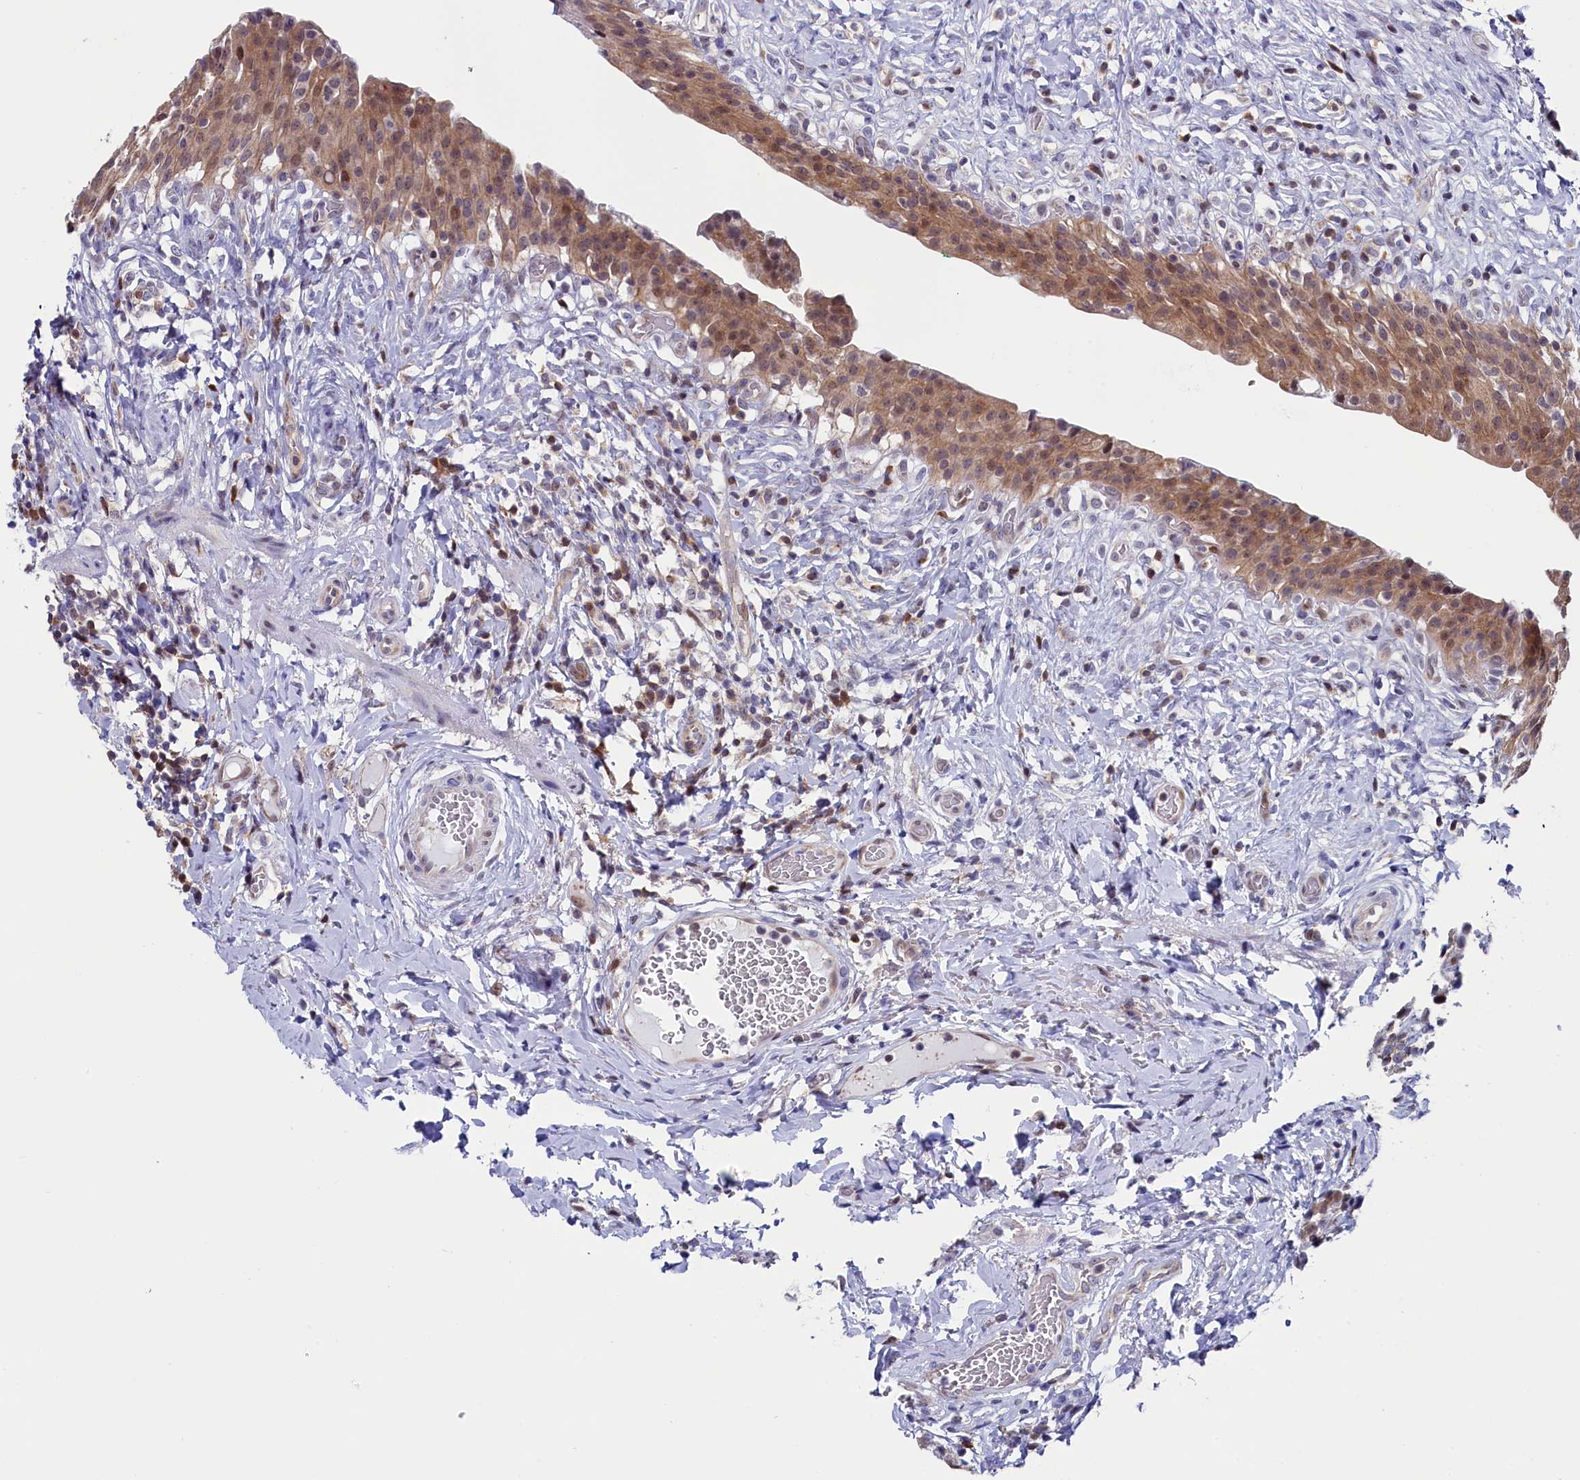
{"staining": {"intensity": "moderate", "quantity": ">75%", "location": "cytoplasmic/membranous,nuclear"}, "tissue": "urinary bladder", "cell_type": "Urothelial cells", "image_type": "normal", "snomed": [{"axis": "morphology", "description": "Normal tissue, NOS"}, {"axis": "morphology", "description": "Inflammation, NOS"}, {"axis": "topography", "description": "Urinary bladder"}], "caption": "Moderate cytoplasmic/membranous,nuclear protein expression is seen in about >75% of urothelial cells in urinary bladder.", "gene": "CIAPIN1", "patient": {"sex": "male", "age": 64}}